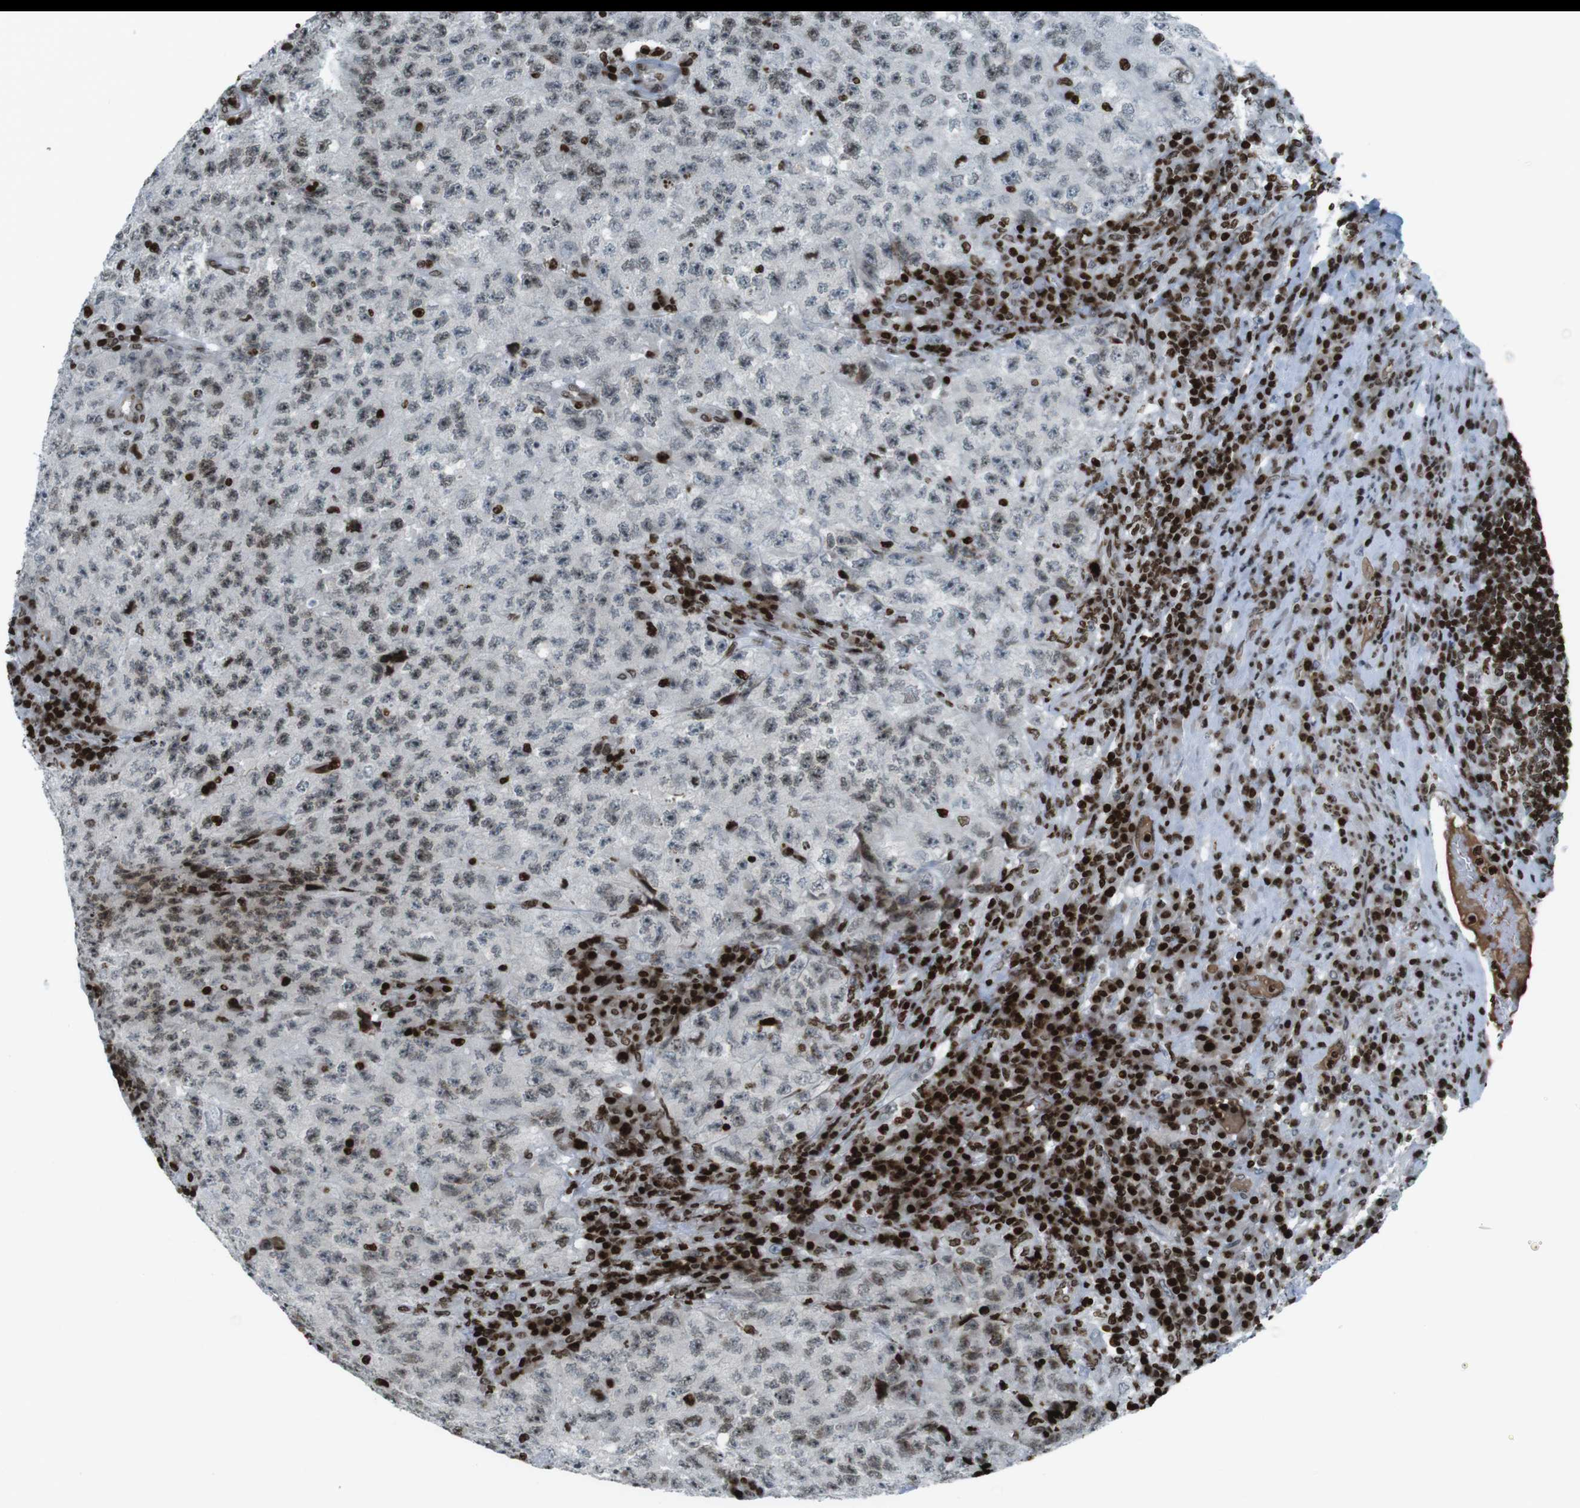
{"staining": {"intensity": "weak", "quantity": "<25%", "location": "nuclear"}, "tissue": "testis cancer", "cell_type": "Tumor cells", "image_type": "cancer", "snomed": [{"axis": "morphology", "description": "Necrosis, NOS"}, {"axis": "morphology", "description": "Carcinoma, Embryonal, NOS"}, {"axis": "topography", "description": "Testis"}], "caption": "Embryonal carcinoma (testis) was stained to show a protein in brown. There is no significant expression in tumor cells. (Immunohistochemistry, brightfield microscopy, high magnification).", "gene": "H2AC8", "patient": {"sex": "male", "age": 19}}